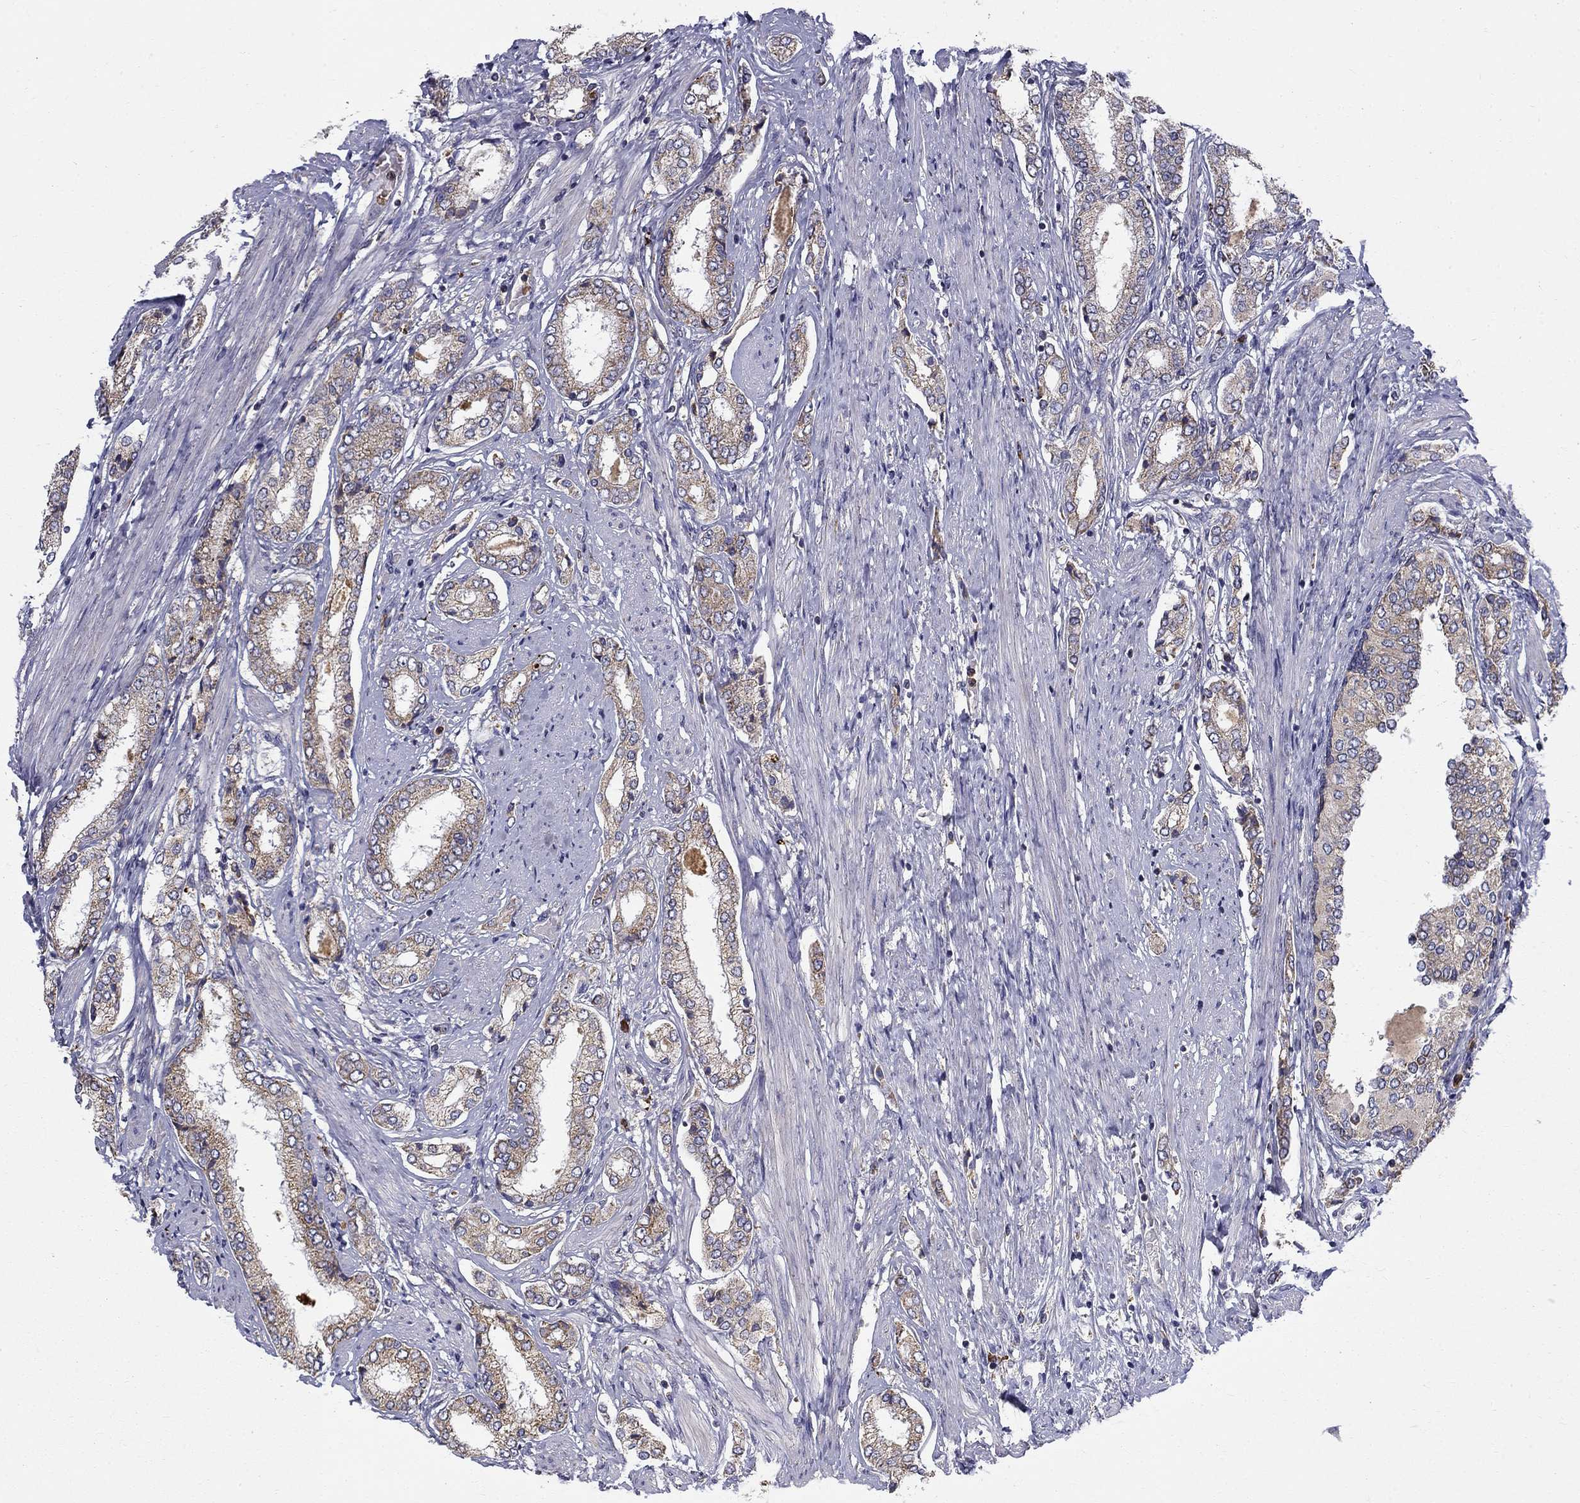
{"staining": {"intensity": "weak", "quantity": "<25%", "location": "cytoplasmic/membranous"}, "tissue": "prostate cancer", "cell_type": "Tumor cells", "image_type": "cancer", "snomed": [{"axis": "morphology", "description": "Adenocarcinoma, NOS"}, {"axis": "topography", "description": "Prostate"}], "caption": "Human prostate cancer (adenocarcinoma) stained for a protein using IHC shows no positivity in tumor cells.", "gene": "PRDX4", "patient": {"sex": "male", "age": 63}}